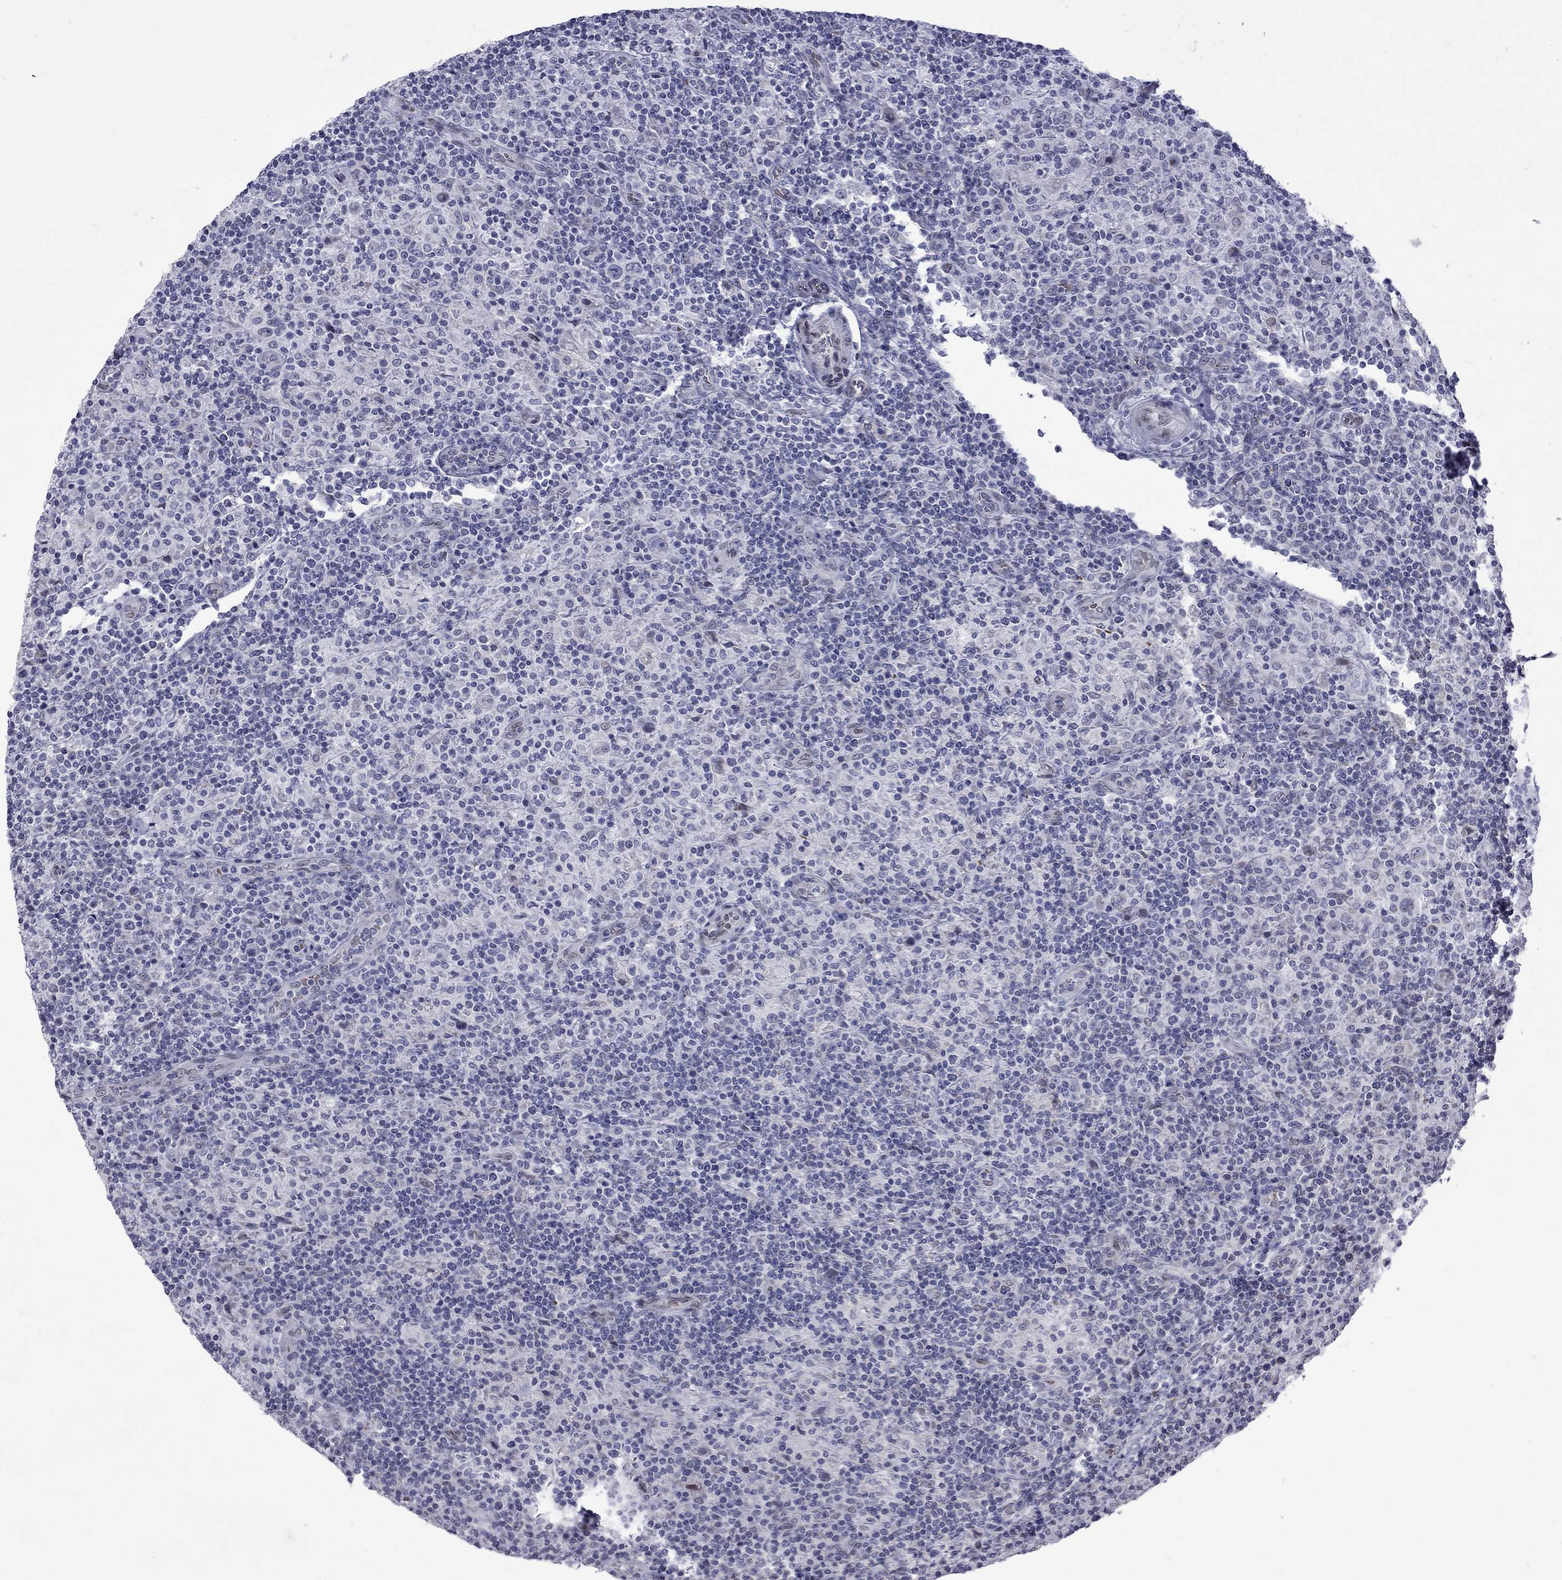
{"staining": {"intensity": "negative", "quantity": "none", "location": "none"}, "tissue": "lymphoma", "cell_type": "Tumor cells", "image_type": "cancer", "snomed": [{"axis": "morphology", "description": "Hodgkin's disease, NOS"}, {"axis": "topography", "description": "Lymph node"}], "caption": "Immunohistochemistry image of neoplastic tissue: human lymphoma stained with DAB (3,3'-diaminobenzidine) reveals no significant protein expression in tumor cells.", "gene": "CLTCL1", "patient": {"sex": "male", "age": 70}}